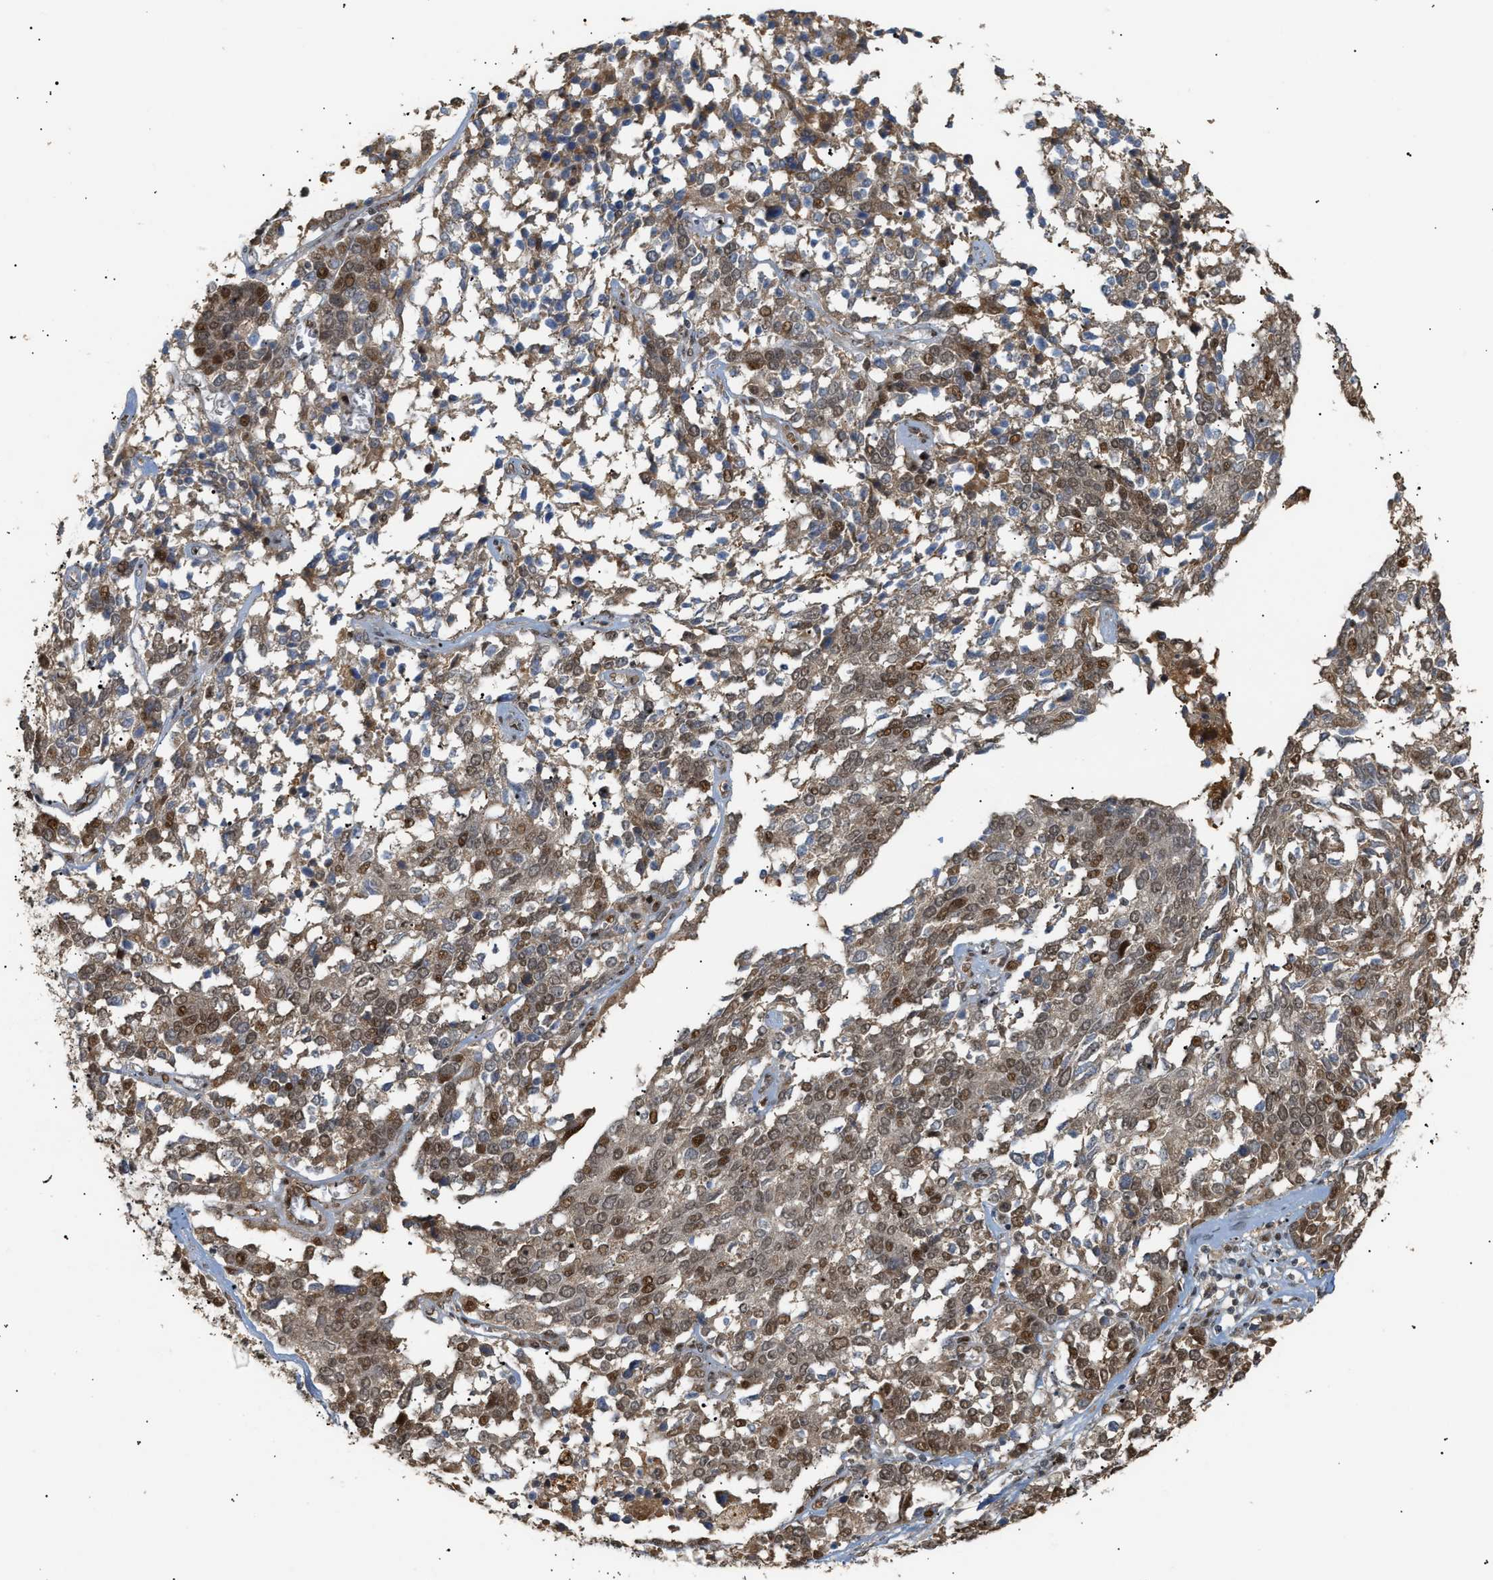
{"staining": {"intensity": "moderate", "quantity": ">75%", "location": "cytoplasmic/membranous,nuclear"}, "tissue": "ovarian cancer", "cell_type": "Tumor cells", "image_type": "cancer", "snomed": [{"axis": "morphology", "description": "Cystadenocarcinoma, serous, NOS"}, {"axis": "topography", "description": "Ovary"}], "caption": "There is medium levels of moderate cytoplasmic/membranous and nuclear expression in tumor cells of ovarian serous cystadenocarcinoma, as demonstrated by immunohistochemical staining (brown color).", "gene": "ZFAND5", "patient": {"sex": "female", "age": 44}}